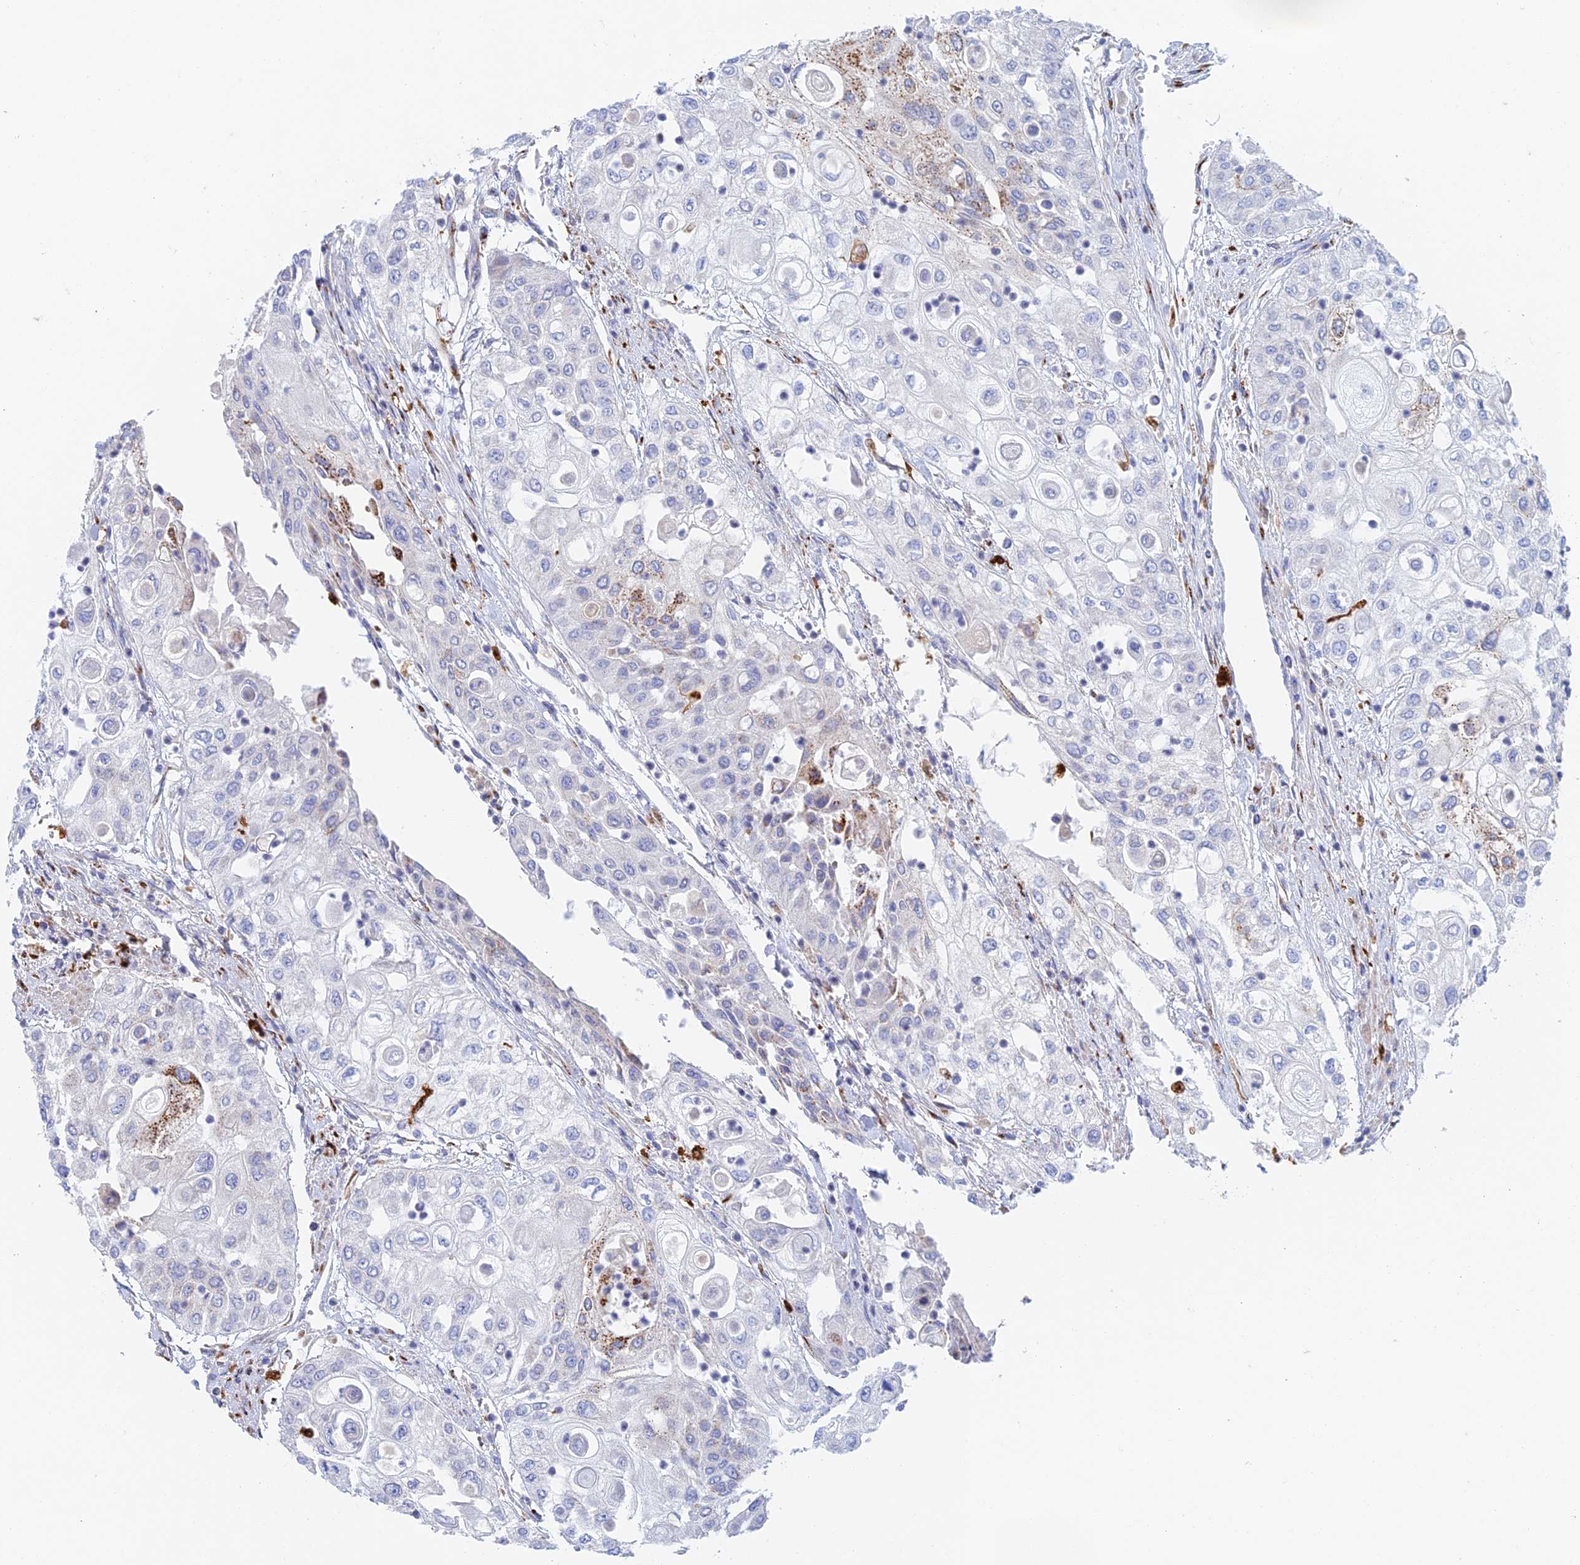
{"staining": {"intensity": "negative", "quantity": "none", "location": "none"}, "tissue": "urothelial cancer", "cell_type": "Tumor cells", "image_type": "cancer", "snomed": [{"axis": "morphology", "description": "Urothelial carcinoma, High grade"}, {"axis": "topography", "description": "Urinary bladder"}], "caption": "High magnification brightfield microscopy of high-grade urothelial carcinoma stained with DAB (3,3'-diaminobenzidine) (brown) and counterstained with hematoxylin (blue): tumor cells show no significant expression.", "gene": "SLC24A3", "patient": {"sex": "female", "age": 79}}